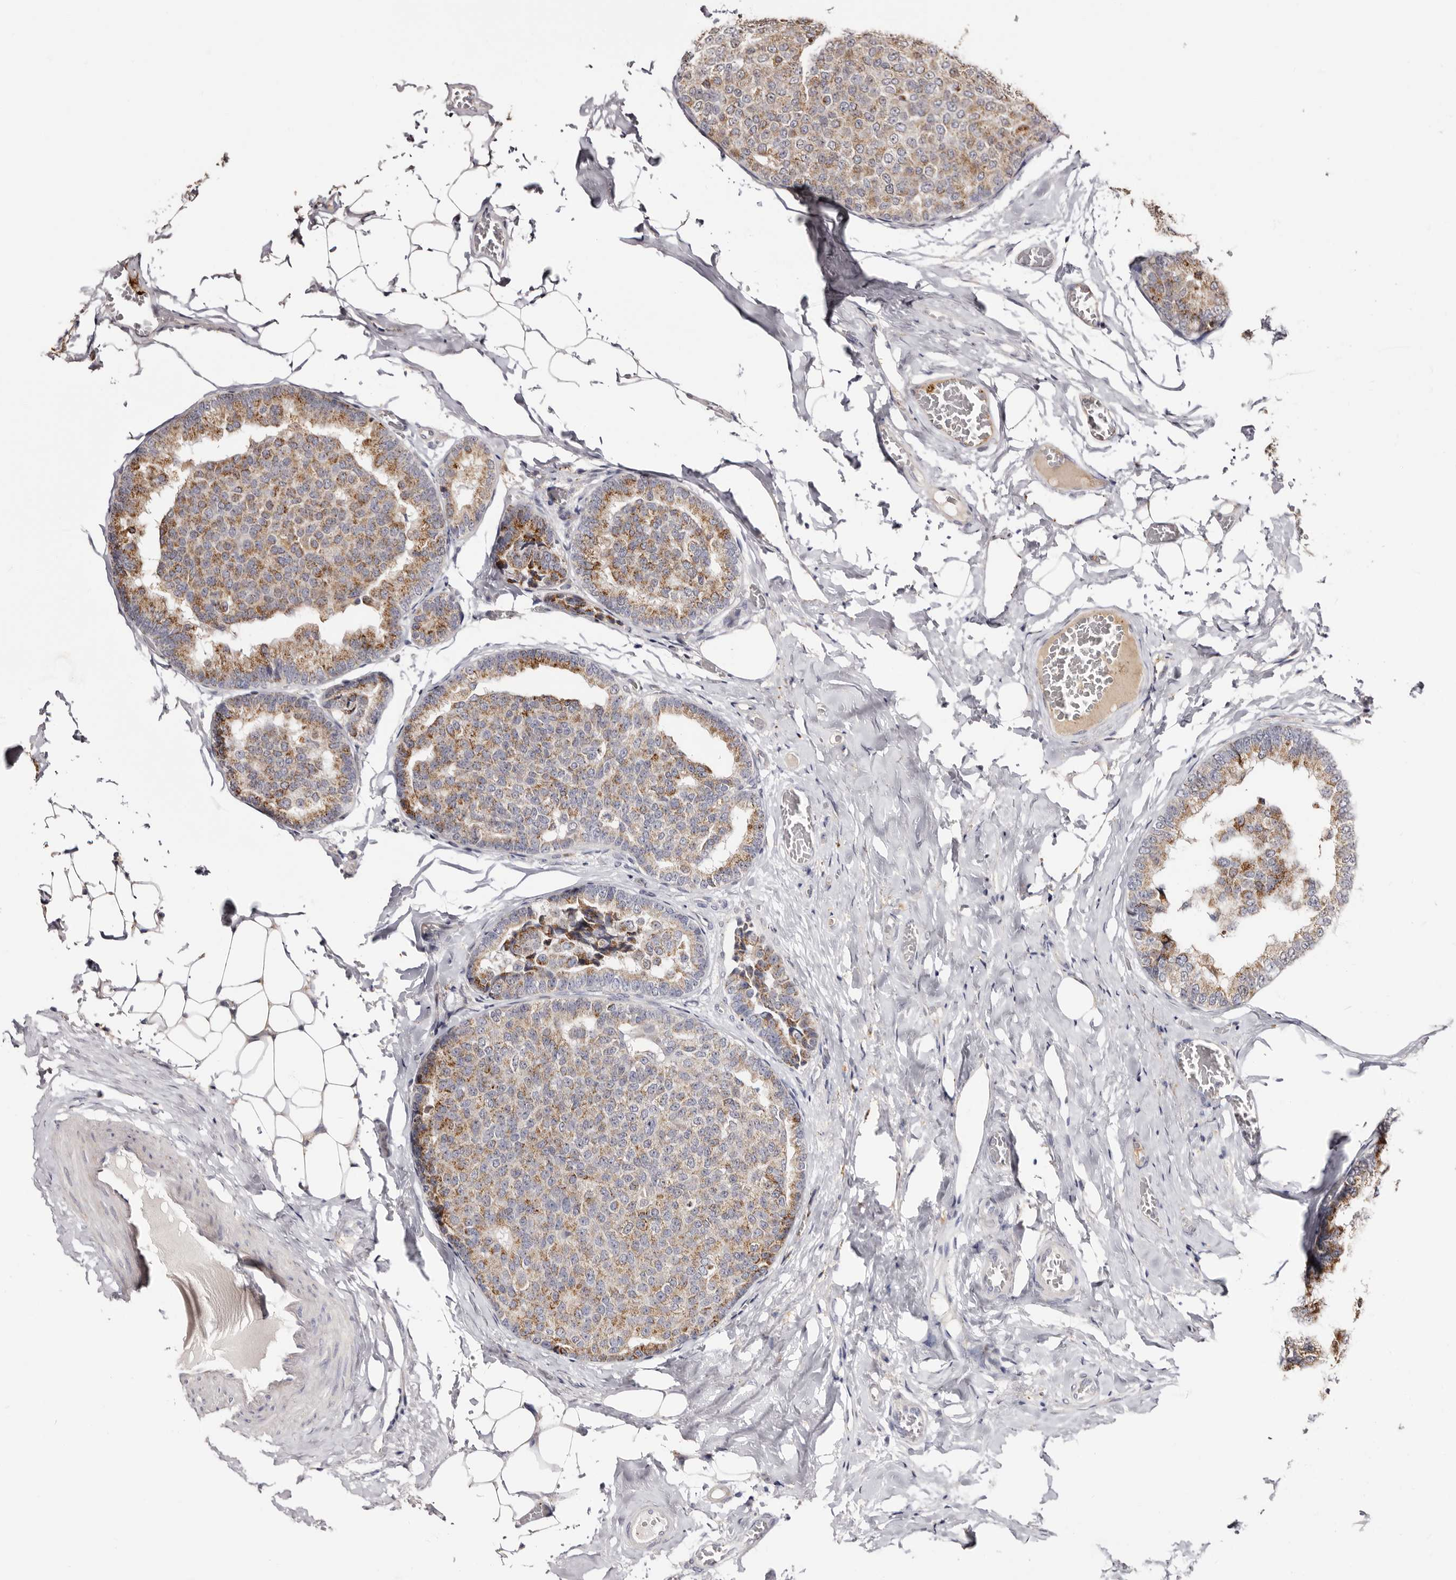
{"staining": {"intensity": "moderate", "quantity": ">75%", "location": "cytoplasmic/membranous"}, "tissue": "breast cancer", "cell_type": "Tumor cells", "image_type": "cancer", "snomed": [{"axis": "morphology", "description": "Normal tissue, NOS"}, {"axis": "morphology", "description": "Duct carcinoma"}, {"axis": "topography", "description": "Breast"}], "caption": "Human breast cancer stained with a protein marker shows moderate staining in tumor cells.", "gene": "PTAFR", "patient": {"sex": "female", "age": 43}}